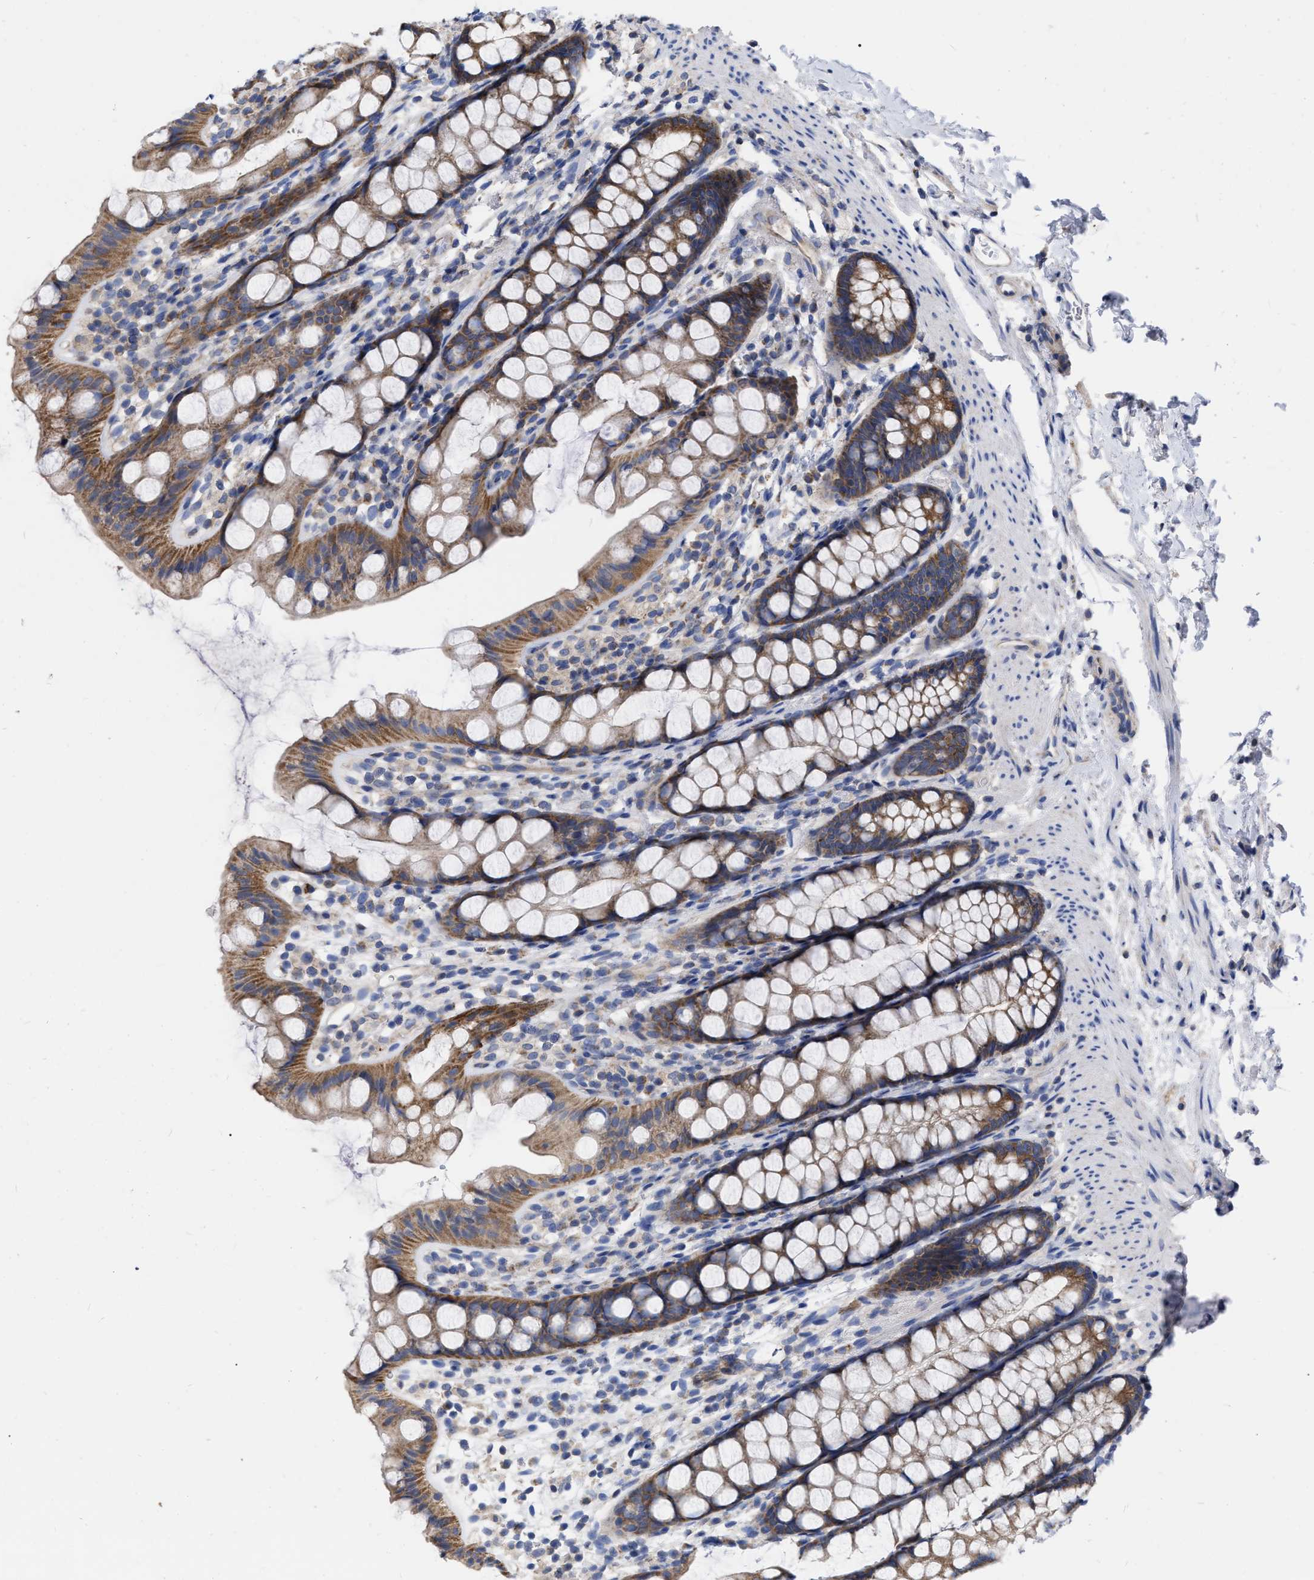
{"staining": {"intensity": "moderate", "quantity": ">75%", "location": "cytoplasmic/membranous"}, "tissue": "rectum", "cell_type": "Glandular cells", "image_type": "normal", "snomed": [{"axis": "morphology", "description": "Normal tissue, NOS"}, {"axis": "topography", "description": "Rectum"}], "caption": "The histopathology image demonstrates a brown stain indicating the presence of a protein in the cytoplasmic/membranous of glandular cells in rectum. The staining was performed using DAB (3,3'-diaminobenzidine), with brown indicating positive protein expression. Nuclei are stained blue with hematoxylin.", "gene": "CDKN2C", "patient": {"sex": "female", "age": 65}}